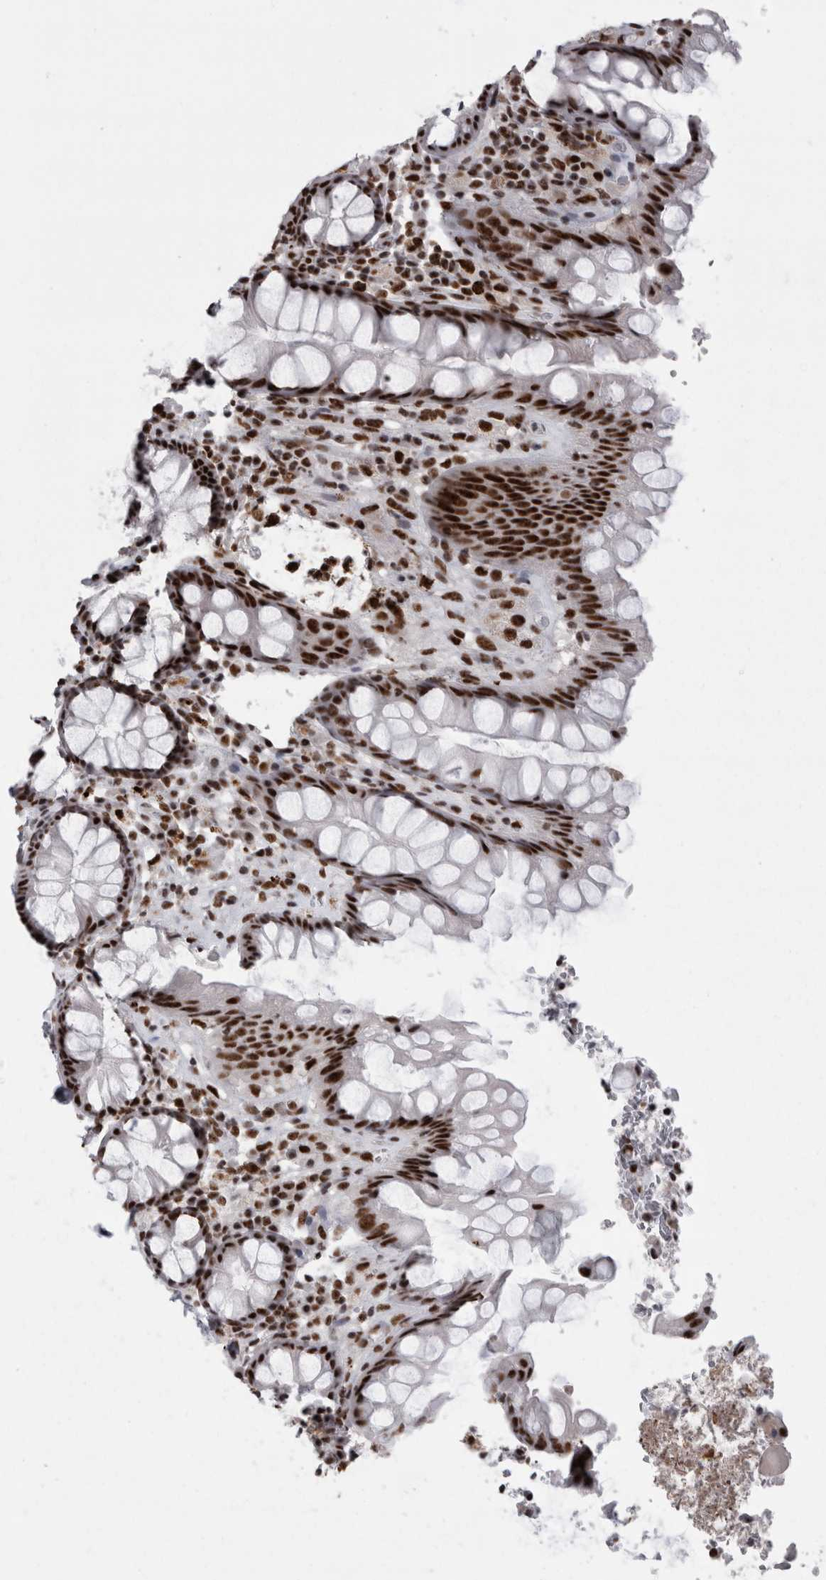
{"staining": {"intensity": "strong", "quantity": ">75%", "location": "nuclear"}, "tissue": "rectum", "cell_type": "Glandular cells", "image_type": "normal", "snomed": [{"axis": "morphology", "description": "Normal tissue, NOS"}, {"axis": "topography", "description": "Rectum"}], "caption": "Immunohistochemical staining of normal rectum reveals >75% levels of strong nuclear protein expression in approximately >75% of glandular cells. Nuclei are stained in blue.", "gene": "SNRNP40", "patient": {"sex": "male", "age": 64}}